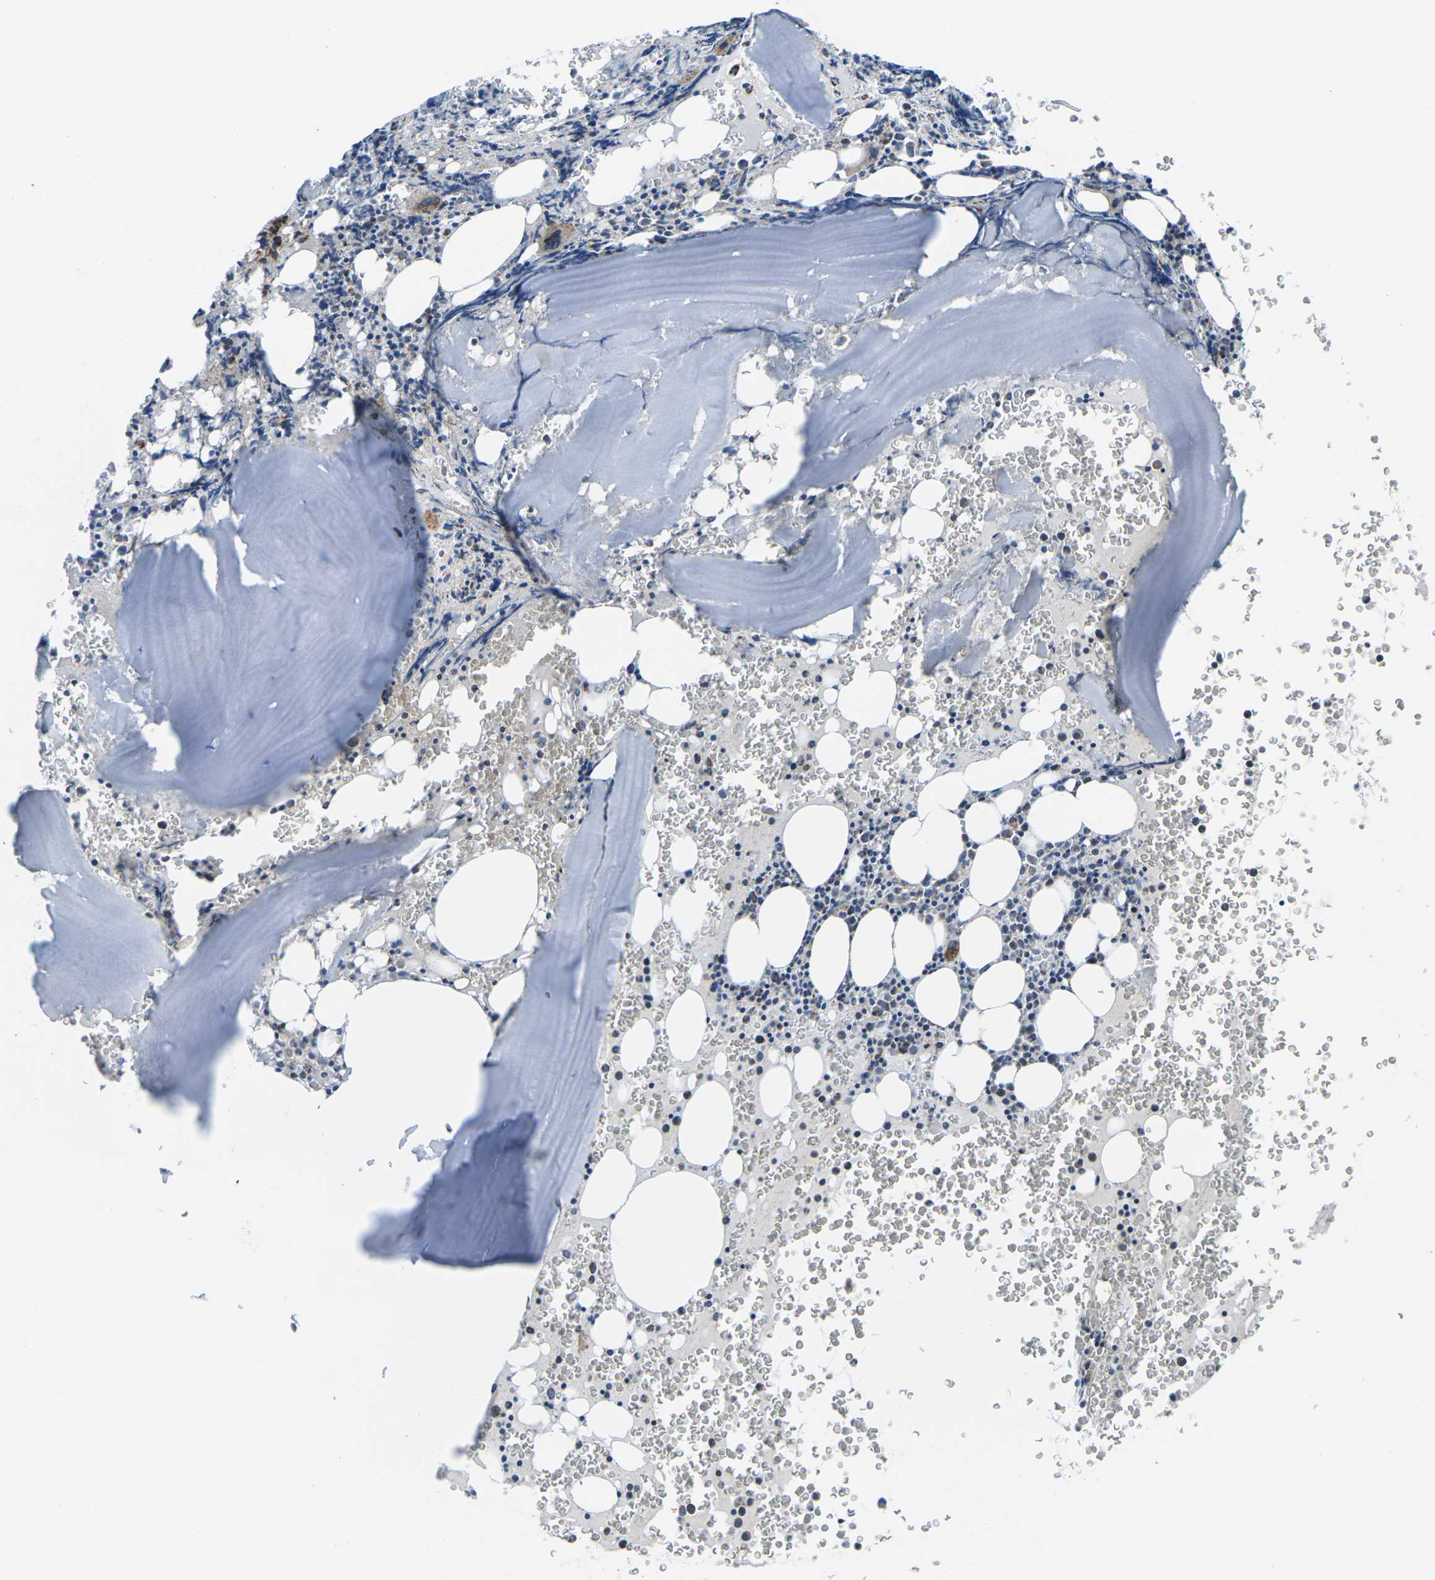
{"staining": {"intensity": "strong", "quantity": "25%-75%", "location": "cytoplasmic/membranous"}, "tissue": "bone marrow", "cell_type": "Hematopoietic cells", "image_type": "normal", "snomed": [{"axis": "morphology", "description": "Normal tissue, NOS"}, {"axis": "morphology", "description": "Inflammation, NOS"}, {"axis": "topography", "description": "Bone marrow"}], "caption": "Immunohistochemistry photomicrograph of unremarkable bone marrow: human bone marrow stained using immunohistochemistry demonstrates high levels of strong protein expression localized specifically in the cytoplasmic/membranous of hematopoietic cells, appearing as a cytoplasmic/membranous brown color.", "gene": "MT", "patient": {"sex": "male", "age": 37}}